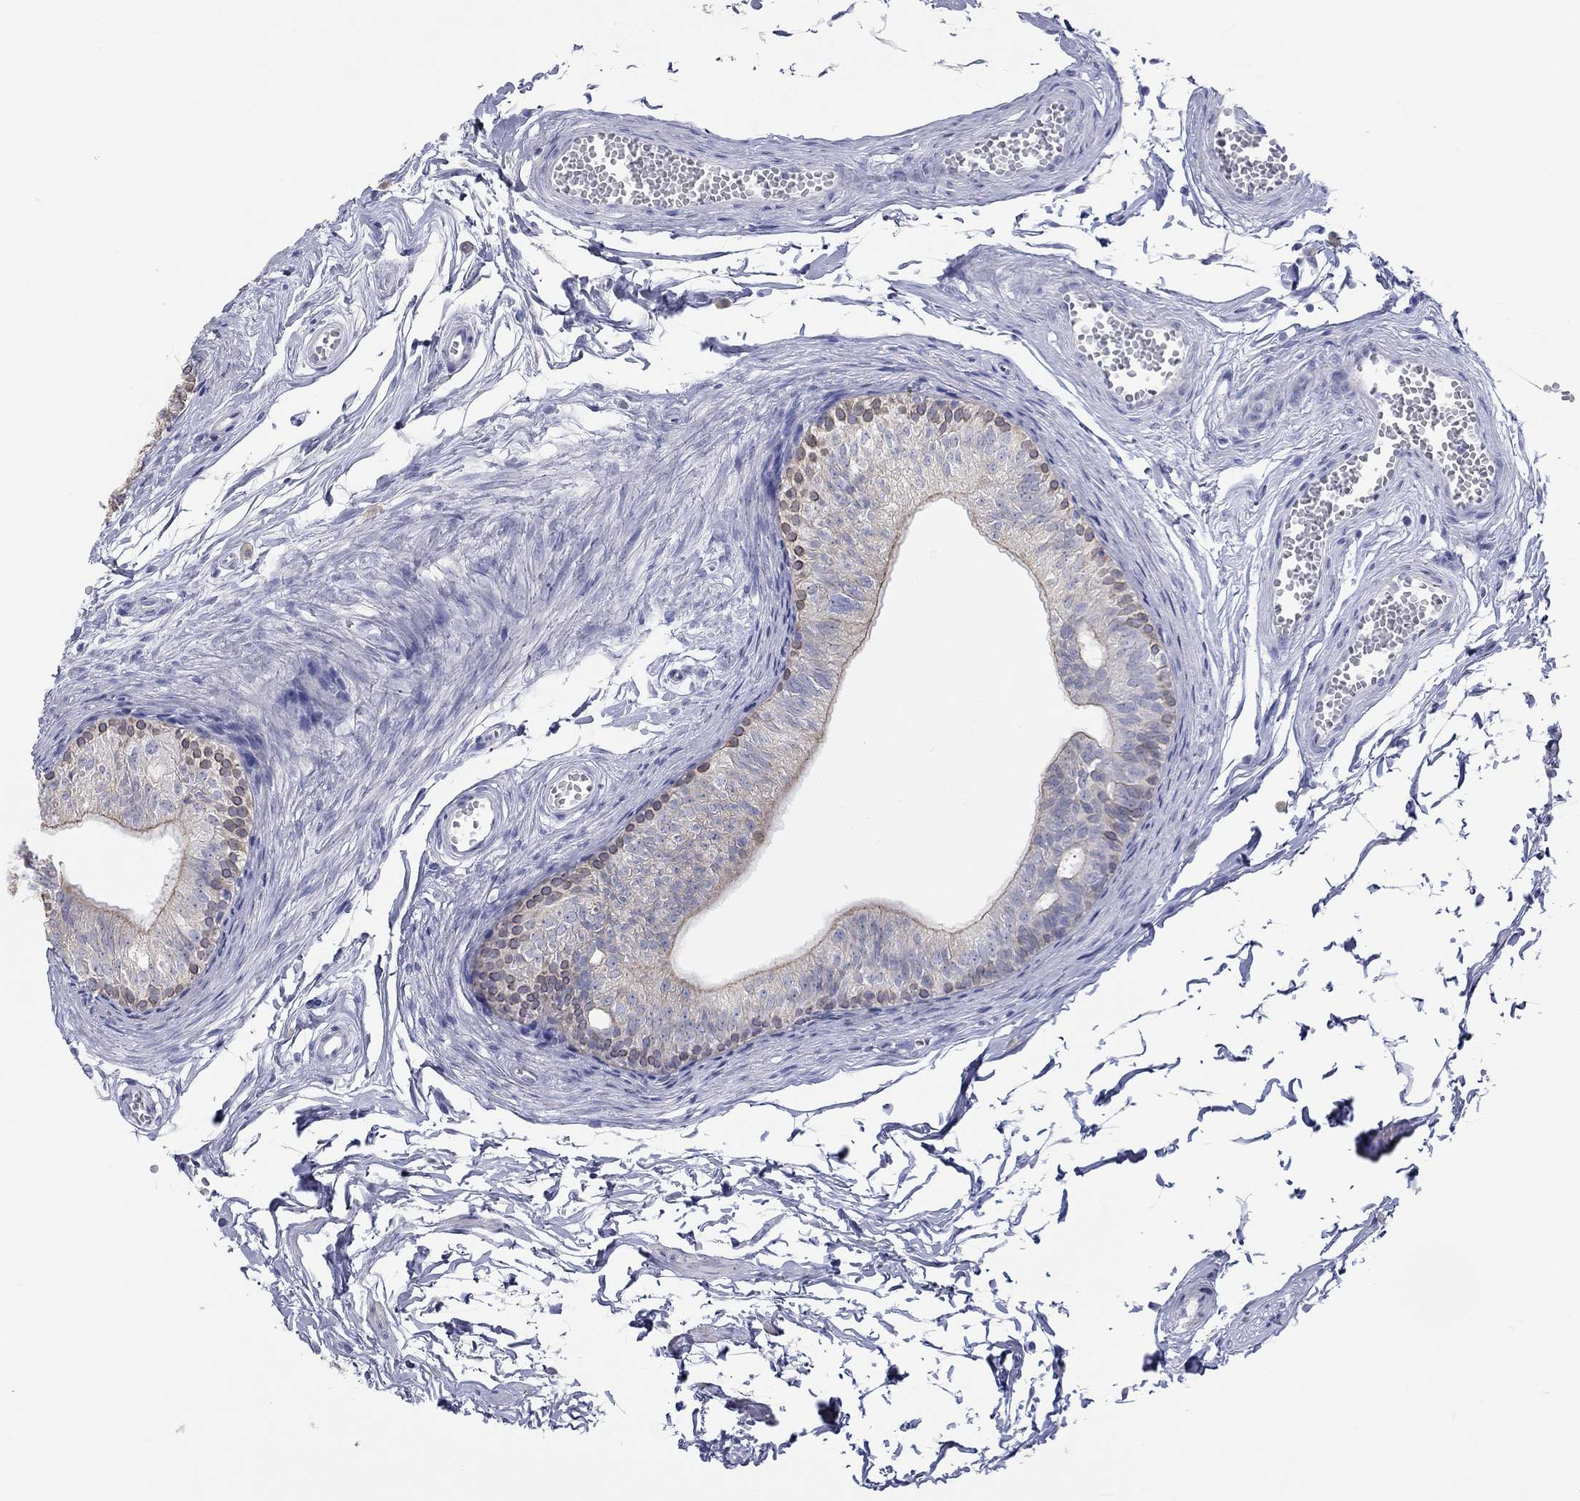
{"staining": {"intensity": "weak", "quantity": "<25%", "location": "cytoplasmic/membranous,nuclear"}, "tissue": "epididymis", "cell_type": "Glandular cells", "image_type": "normal", "snomed": [{"axis": "morphology", "description": "Normal tissue, NOS"}, {"axis": "topography", "description": "Epididymis"}], "caption": "Glandular cells are negative for protein expression in unremarkable human epididymis. Nuclei are stained in blue.", "gene": "AK8", "patient": {"sex": "male", "age": 22}}